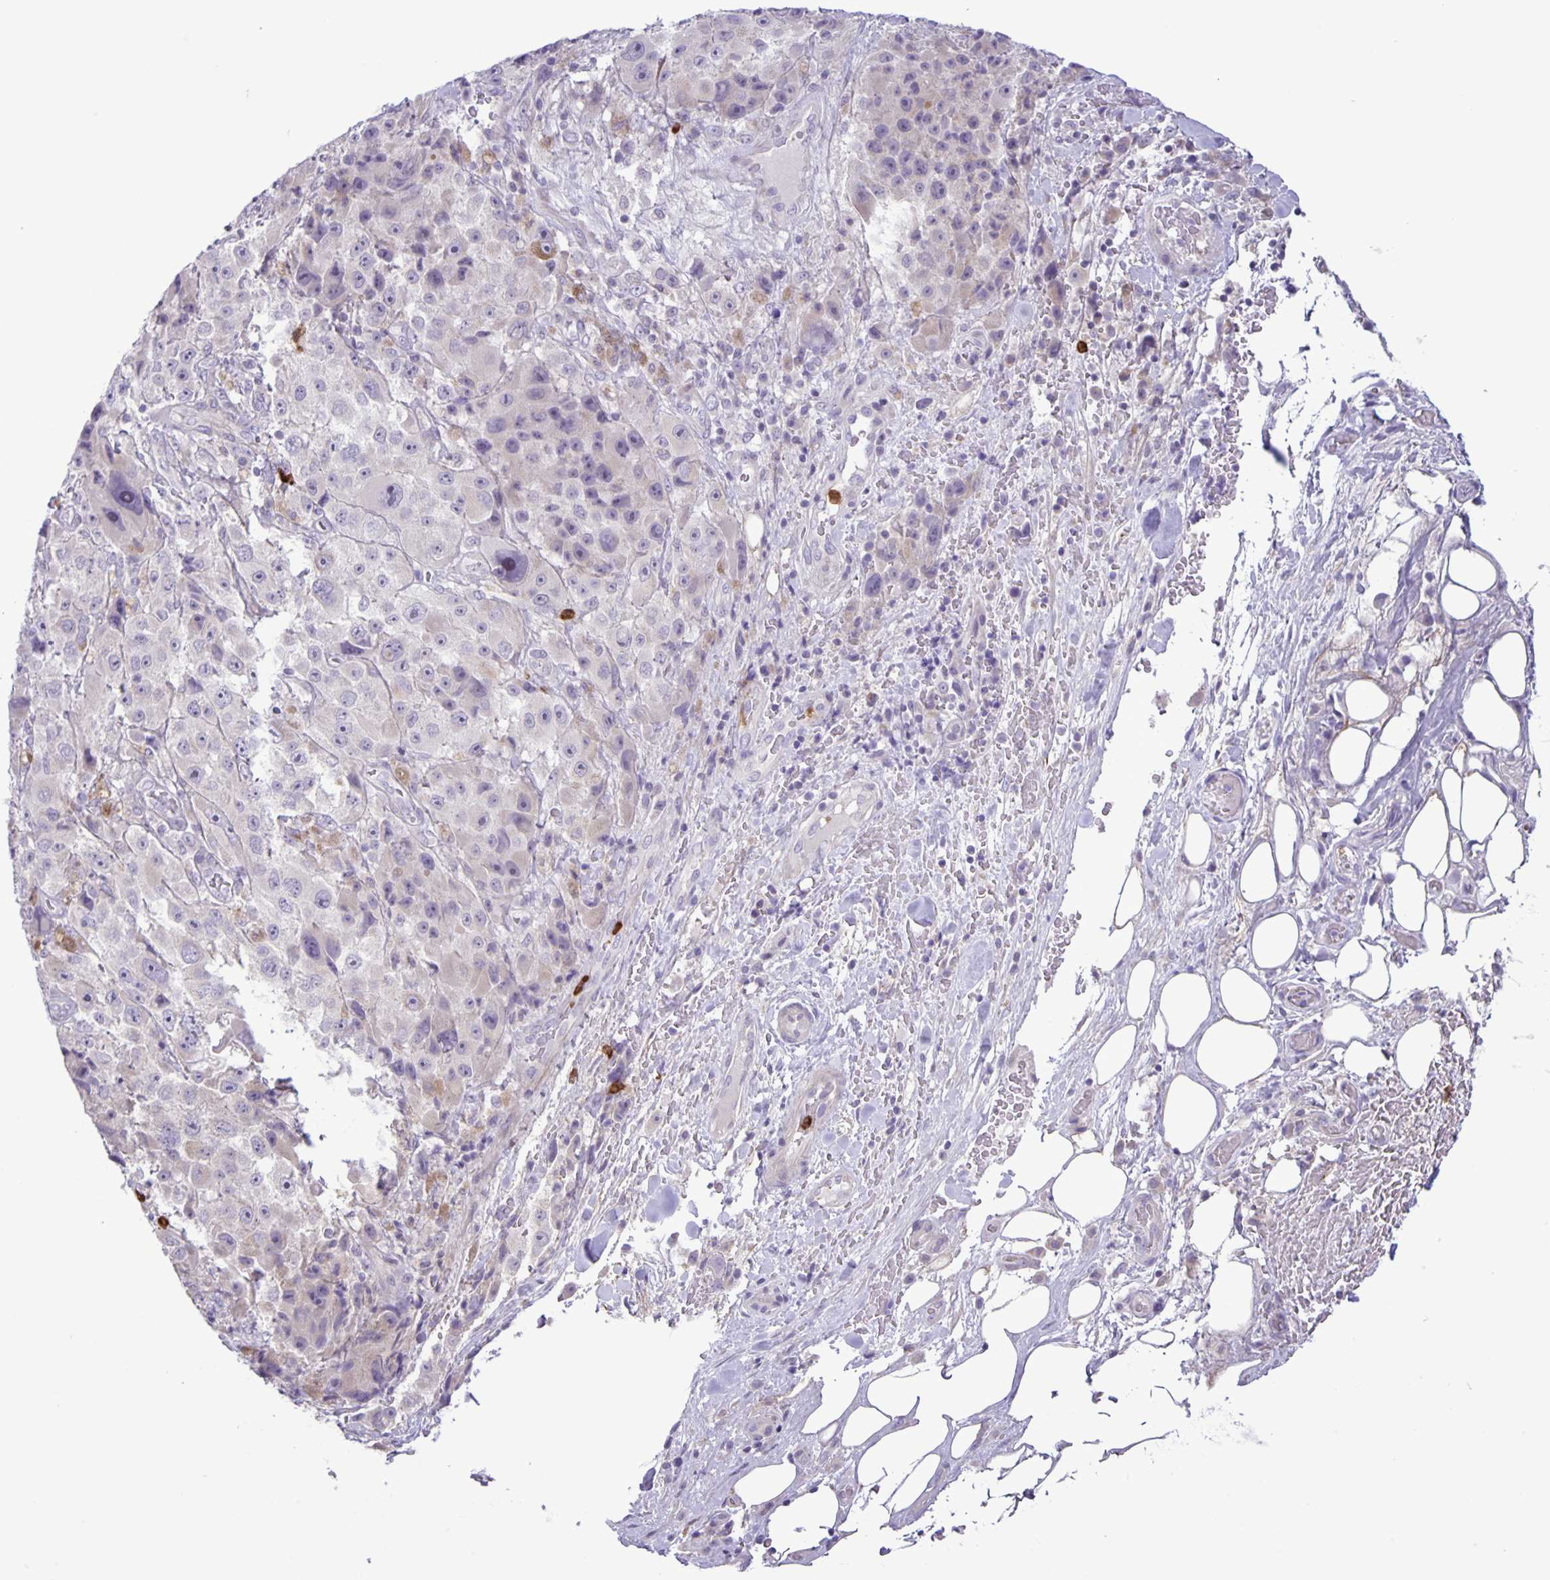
{"staining": {"intensity": "negative", "quantity": "none", "location": "none"}, "tissue": "melanoma", "cell_type": "Tumor cells", "image_type": "cancer", "snomed": [{"axis": "morphology", "description": "Malignant melanoma, Metastatic site"}, {"axis": "topography", "description": "Lymph node"}], "caption": "This is a image of immunohistochemistry (IHC) staining of melanoma, which shows no expression in tumor cells.", "gene": "ADCK1", "patient": {"sex": "male", "age": 62}}